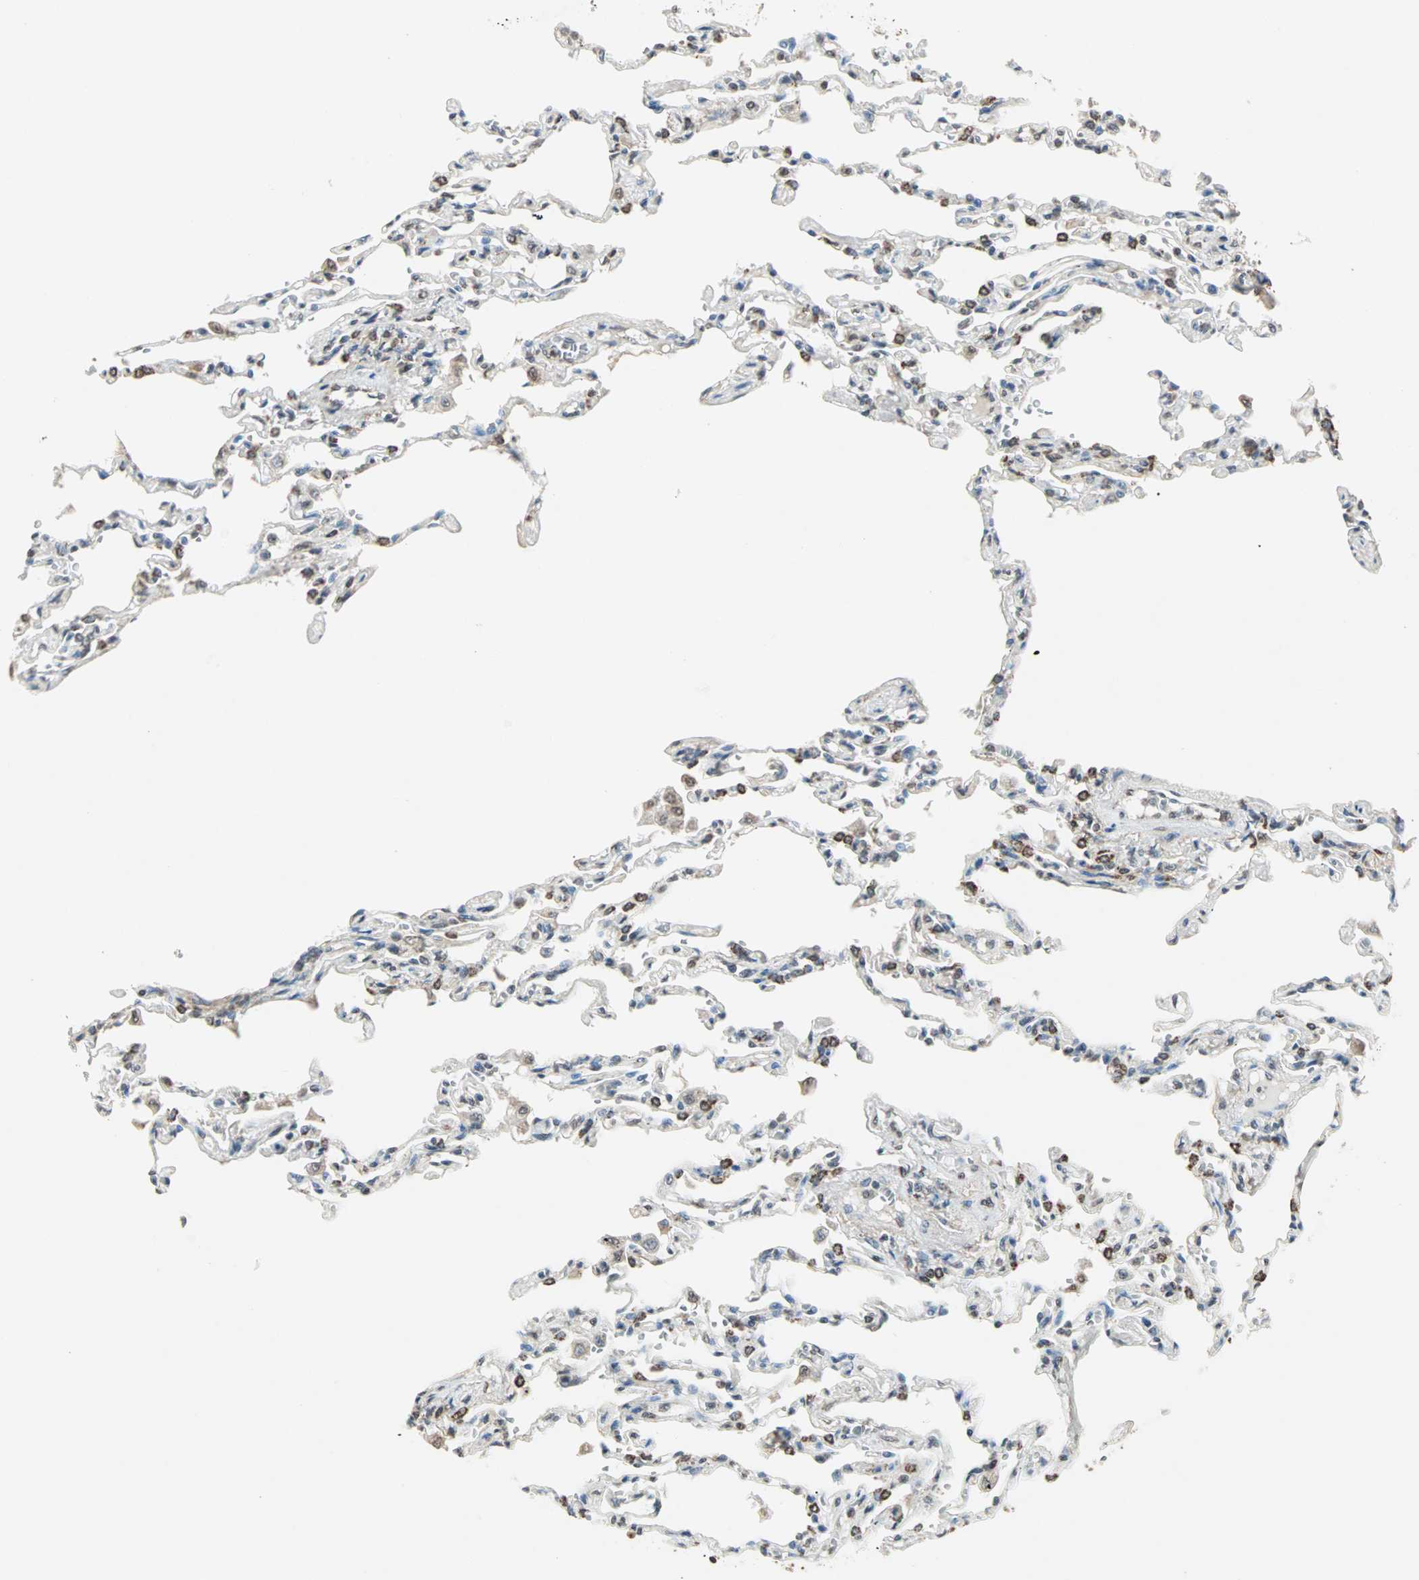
{"staining": {"intensity": "moderate", "quantity": "<25%", "location": "cytoplasmic/membranous,nuclear"}, "tissue": "lung", "cell_type": "Alveolar cells", "image_type": "normal", "snomed": [{"axis": "morphology", "description": "Normal tissue, NOS"}, {"axis": "topography", "description": "Lung"}], "caption": "This photomicrograph exhibits IHC staining of benign human lung, with low moderate cytoplasmic/membranous,nuclear positivity in about <25% of alveolar cells.", "gene": "PRELID1", "patient": {"sex": "male", "age": 21}}